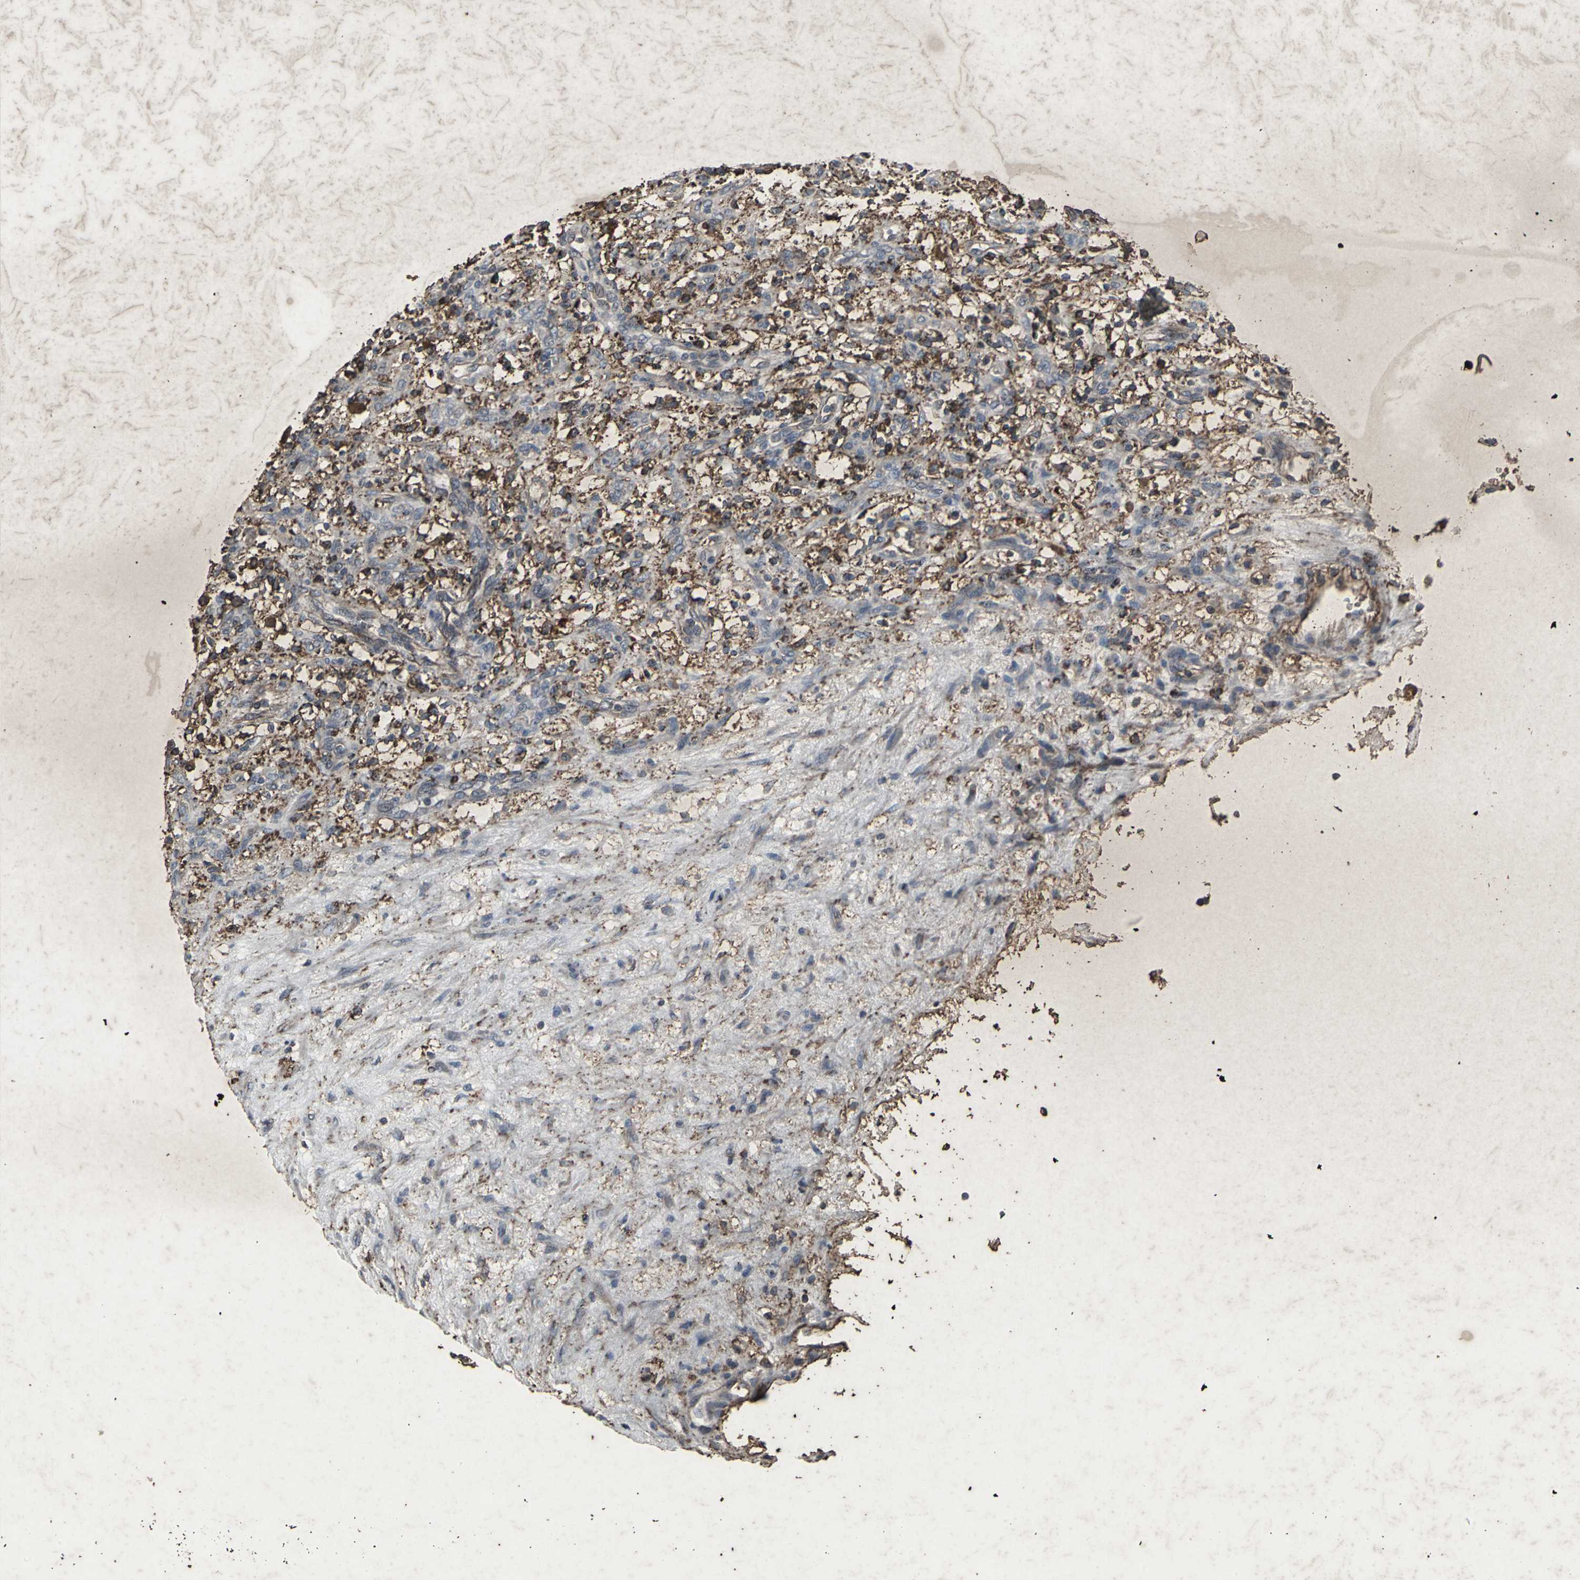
{"staining": {"intensity": "strong", "quantity": "25%-75%", "location": "cytoplasmic/membranous"}, "tissue": "renal cancer", "cell_type": "Tumor cells", "image_type": "cancer", "snomed": [{"axis": "morphology", "description": "Adenocarcinoma, NOS"}, {"axis": "topography", "description": "Kidney"}], "caption": "IHC (DAB) staining of renal cancer reveals strong cytoplasmic/membranous protein positivity in approximately 25%-75% of tumor cells.", "gene": "CCR9", "patient": {"sex": "female", "age": 57}}